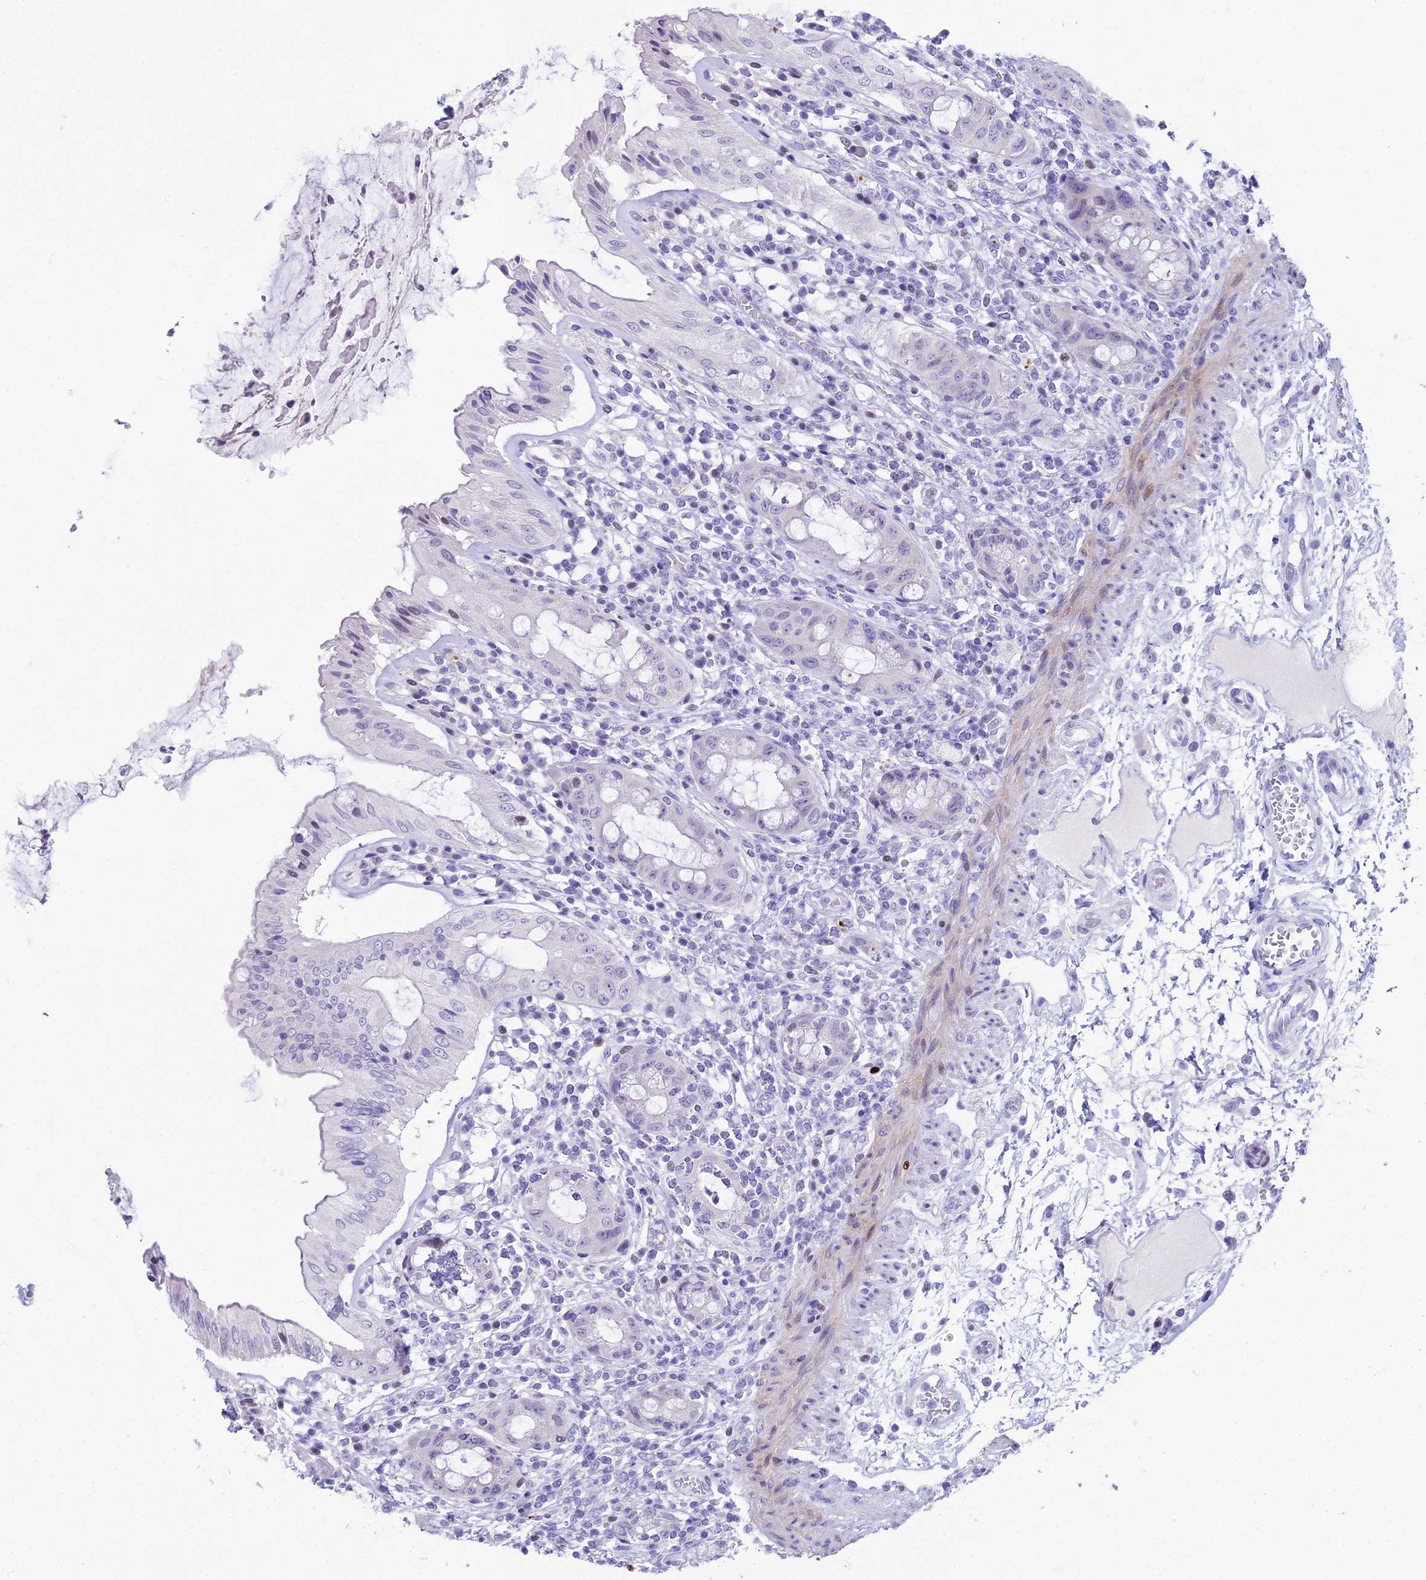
{"staining": {"intensity": "weak", "quantity": "<25%", "location": "nuclear"}, "tissue": "rectum", "cell_type": "Glandular cells", "image_type": "normal", "snomed": [{"axis": "morphology", "description": "Normal tissue, NOS"}, {"axis": "topography", "description": "Rectum"}], "caption": "Image shows no significant protein staining in glandular cells of unremarkable rectum. Nuclei are stained in blue.", "gene": "CC2D2A", "patient": {"sex": "female", "age": 57}}